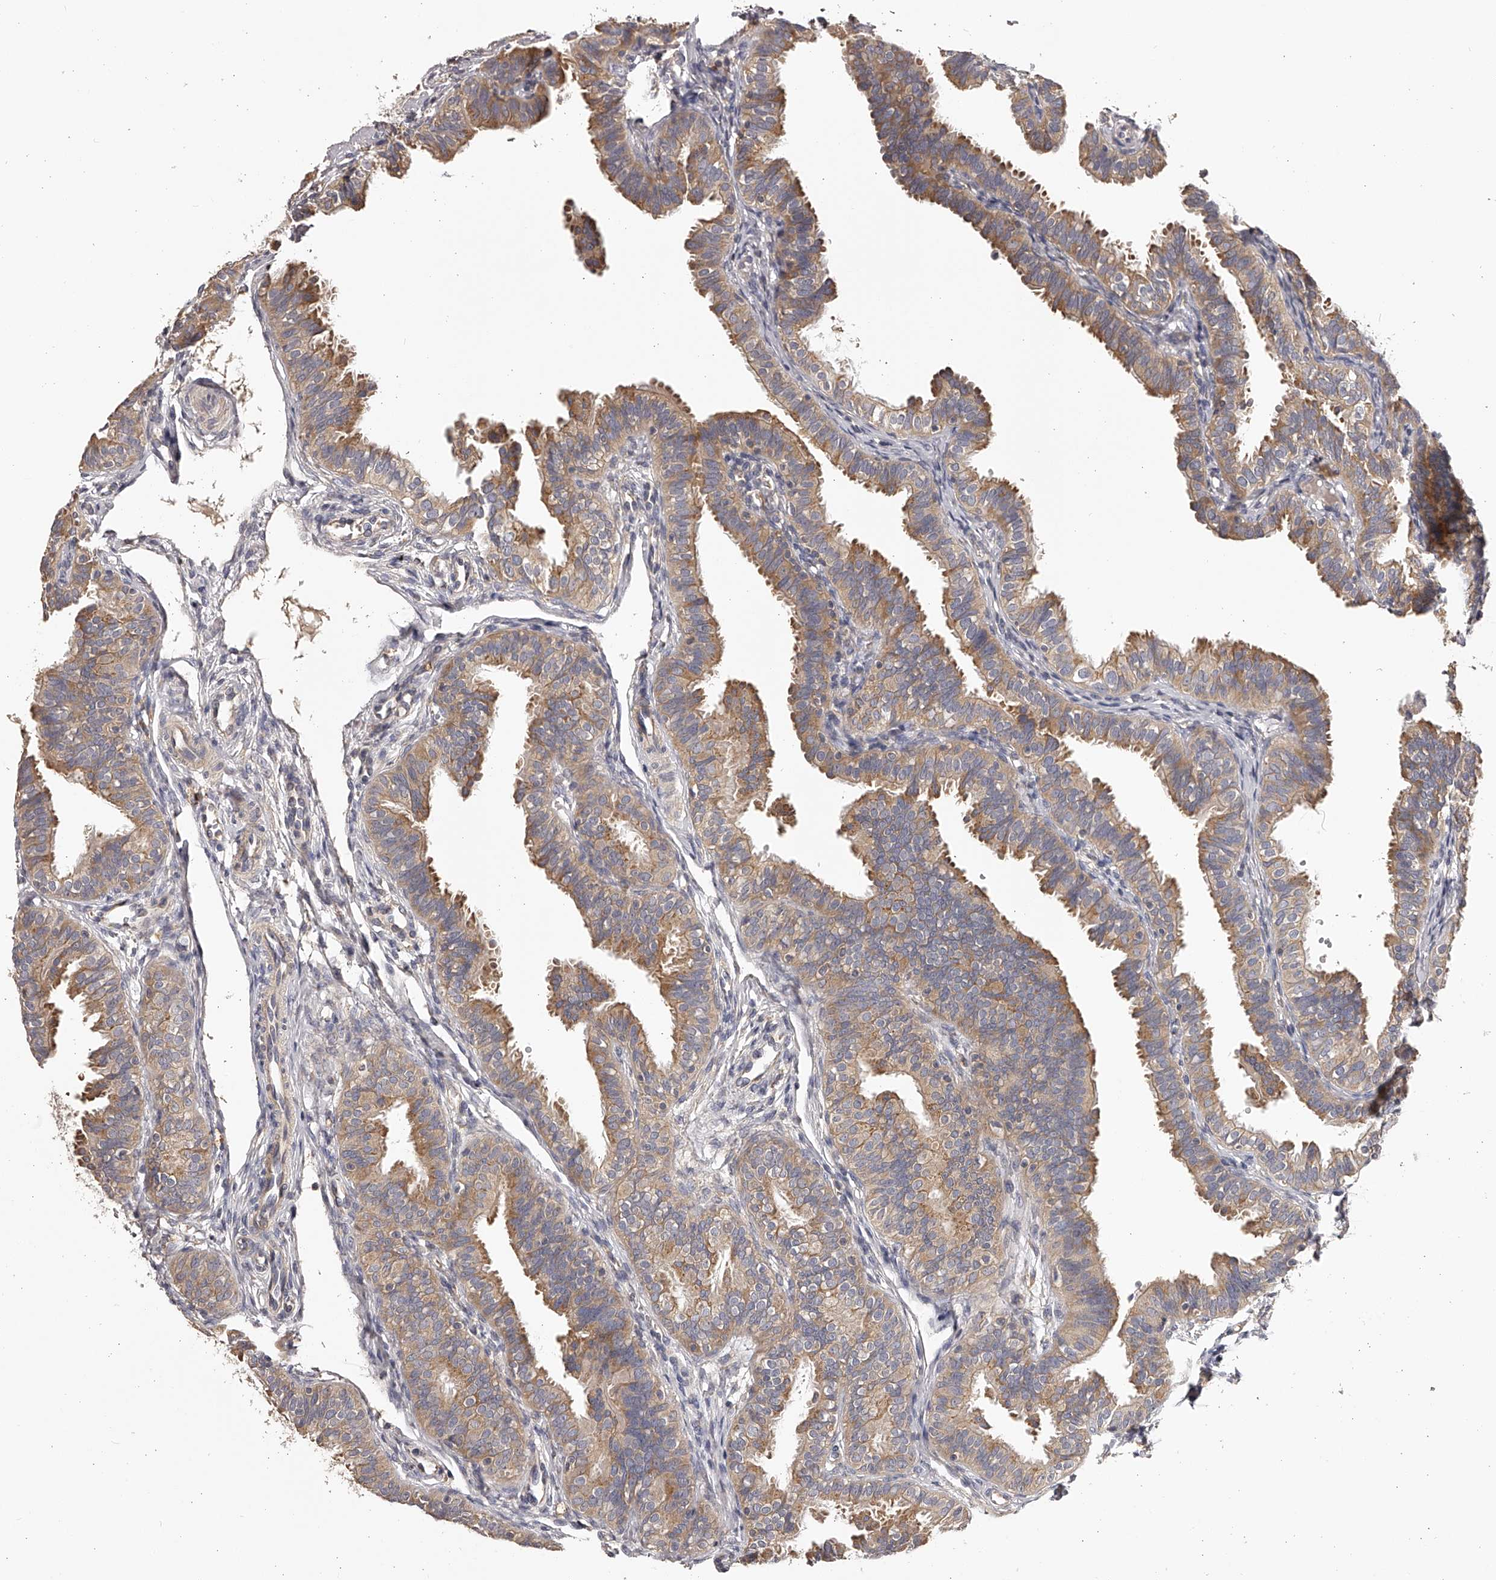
{"staining": {"intensity": "moderate", "quantity": "25%-75%", "location": "cytoplasmic/membranous"}, "tissue": "fallopian tube", "cell_type": "Glandular cells", "image_type": "normal", "snomed": [{"axis": "morphology", "description": "Normal tissue, NOS"}, {"axis": "topography", "description": "Fallopian tube"}], "caption": "Immunohistochemistry staining of unremarkable fallopian tube, which displays medium levels of moderate cytoplasmic/membranous positivity in about 25%-75% of glandular cells indicating moderate cytoplasmic/membranous protein staining. The staining was performed using DAB (3,3'-diaminobenzidine) (brown) for protein detection and nuclei were counterstained in hematoxylin (blue).", "gene": "TNN", "patient": {"sex": "female", "age": 35}}